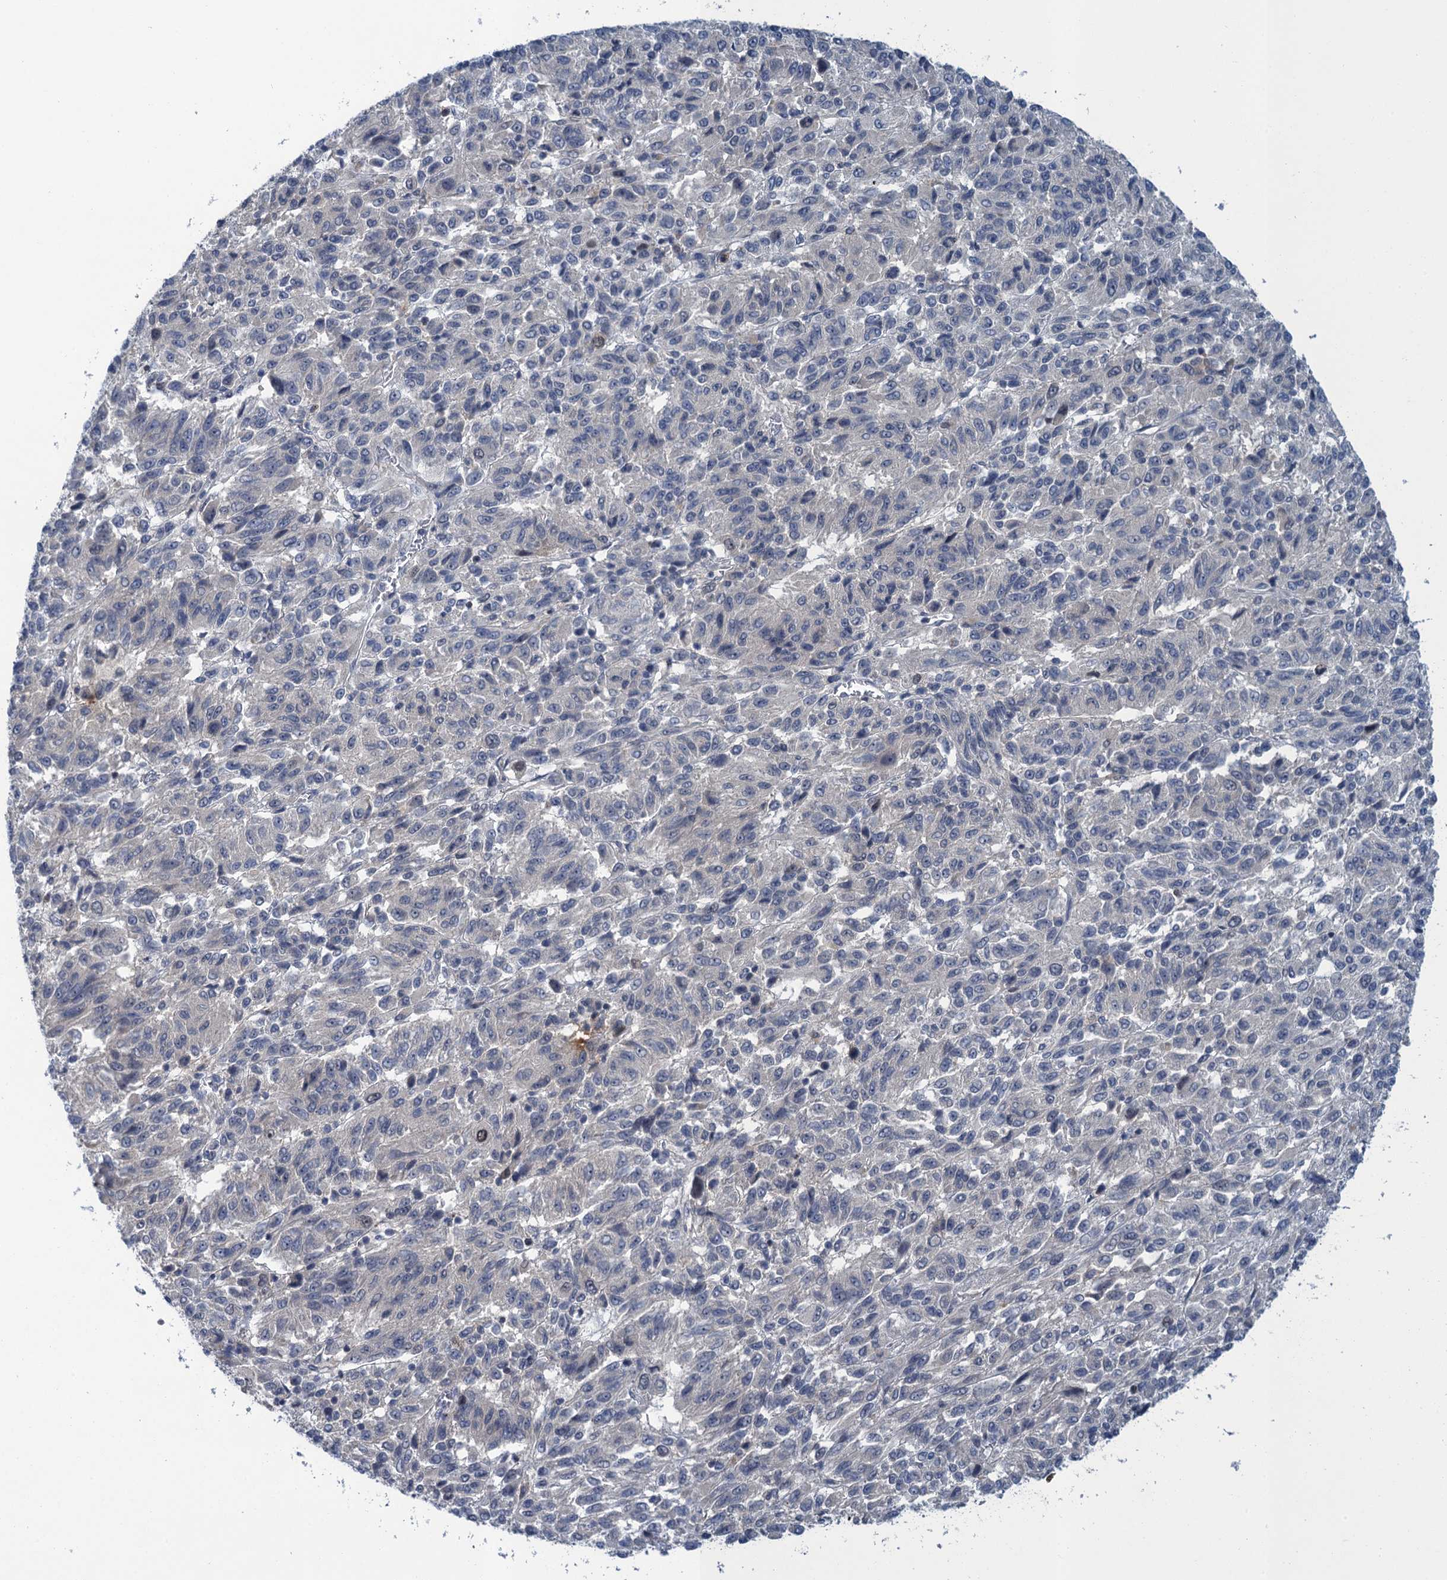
{"staining": {"intensity": "negative", "quantity": "none", "location": "none"}, "tissue": "melanoma", "cell_type": "Tumor cells", "image_type": "cancer", "snomed": [{"axis": "morphology", "description": "Malignant melanoma, Metastatic site"}, {"axis": "topography", "description": "Lung"}], "caption": "Human malignant melanoma (metastatic site) stained for a protein using immunohistochemistry (IHC) shows no expression in tumor cells.", "gene": "MRFAP1", "patient": {"sex": "male", "age": 64}}